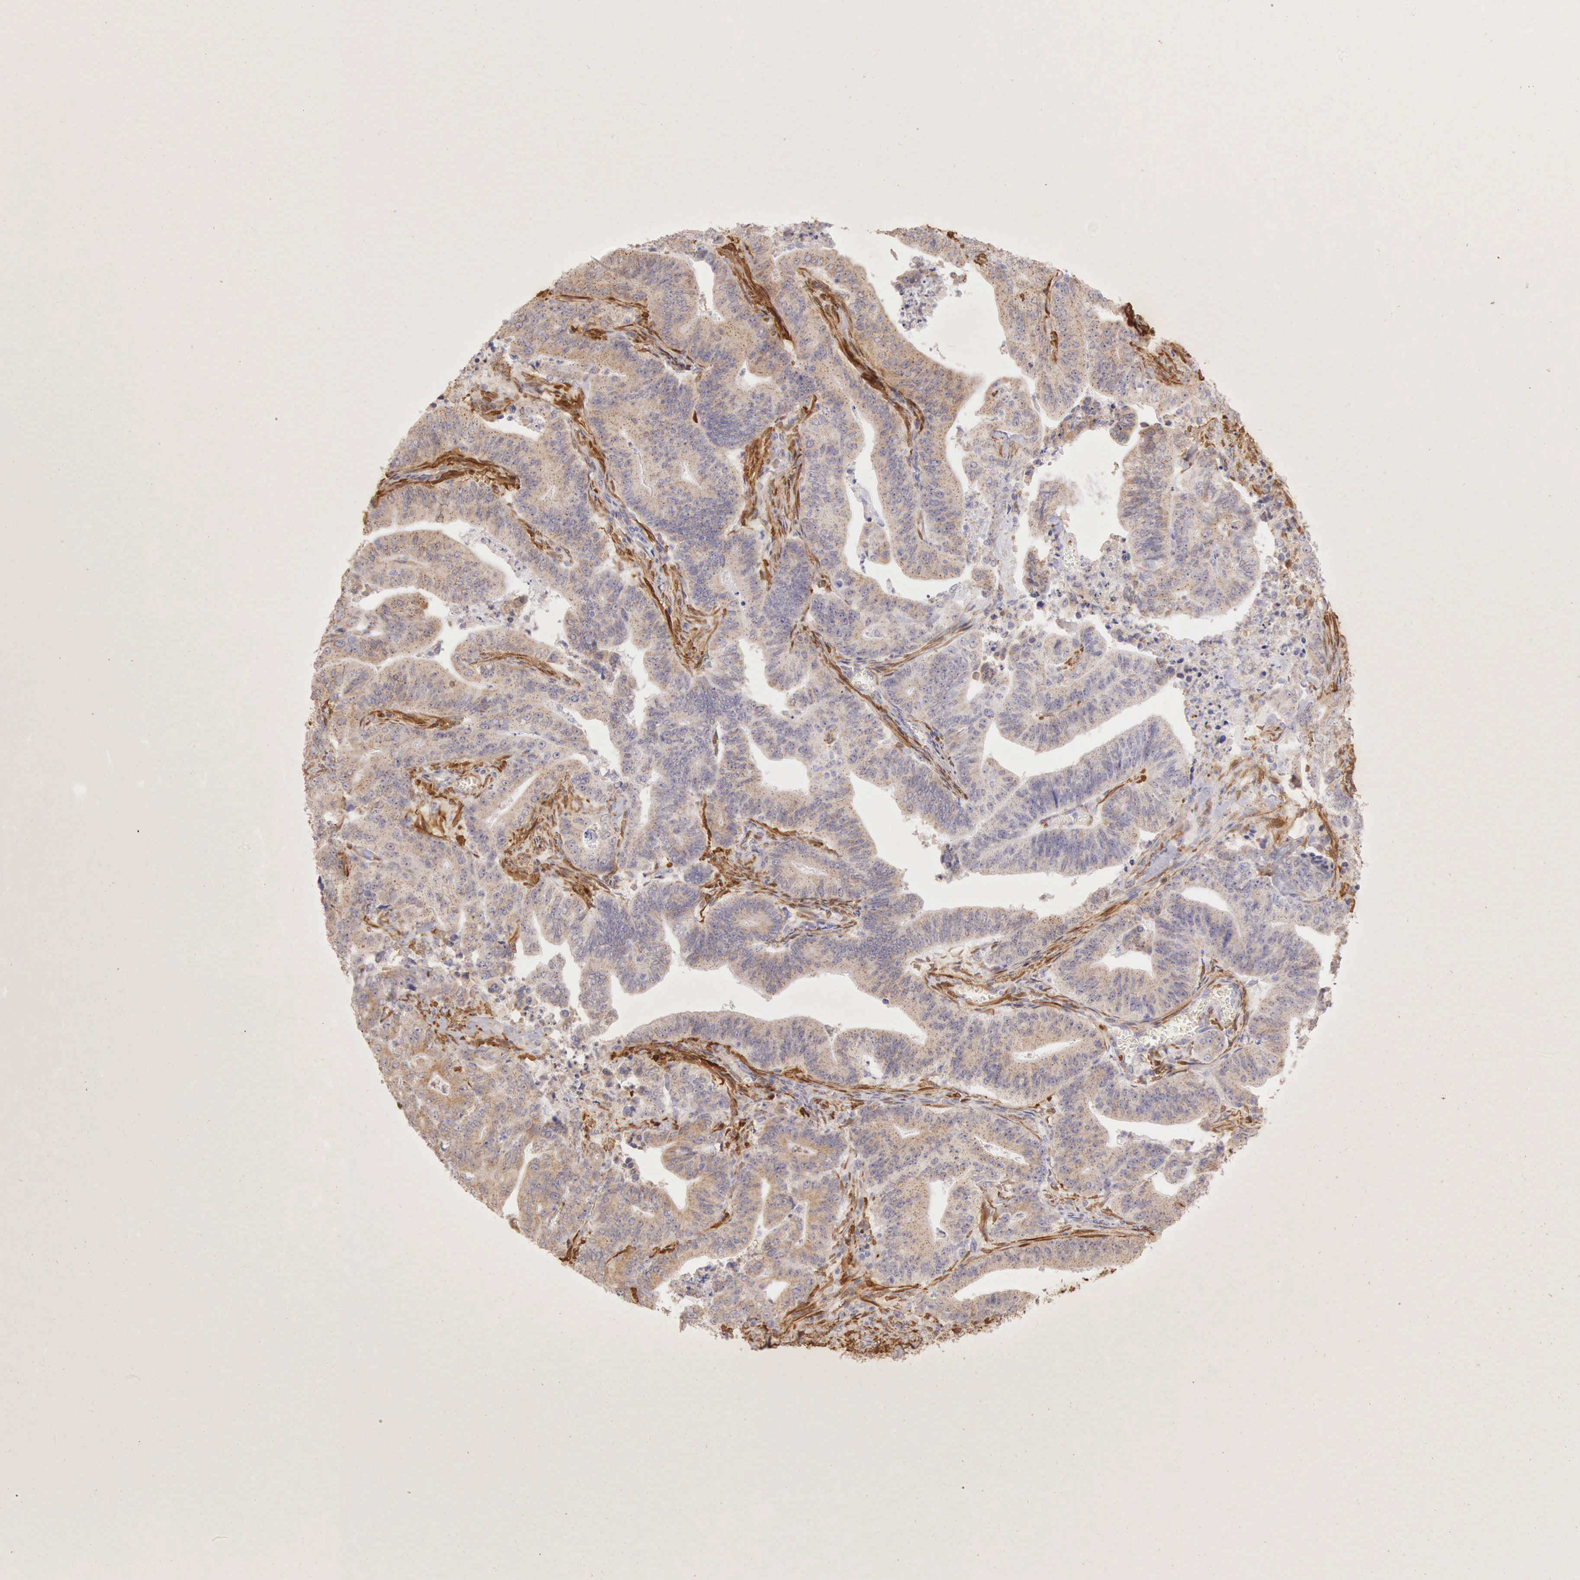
{"staining": {"intensity": "weak", "quantity": "25%-75%", "location": "cytoplasmic/membranous"}, "tissue": "stomach cancer", "cell_type": "Tumor cells", "image_type": "cancer", "snomed": [{"axis": "morphology", "description": "Adenocarcinoma, NOS"}, {"axis": "topography", "description": "Stomach, lower"}], "caption": "IHC image of stomach cancer stained for a protein (brown), which shows low levels of weak cytoplasmic/membranous positivity in about 25%-75% of tumor cells.", "gene": "CNN1", "patient": {"sex": "female", "age": 86}}